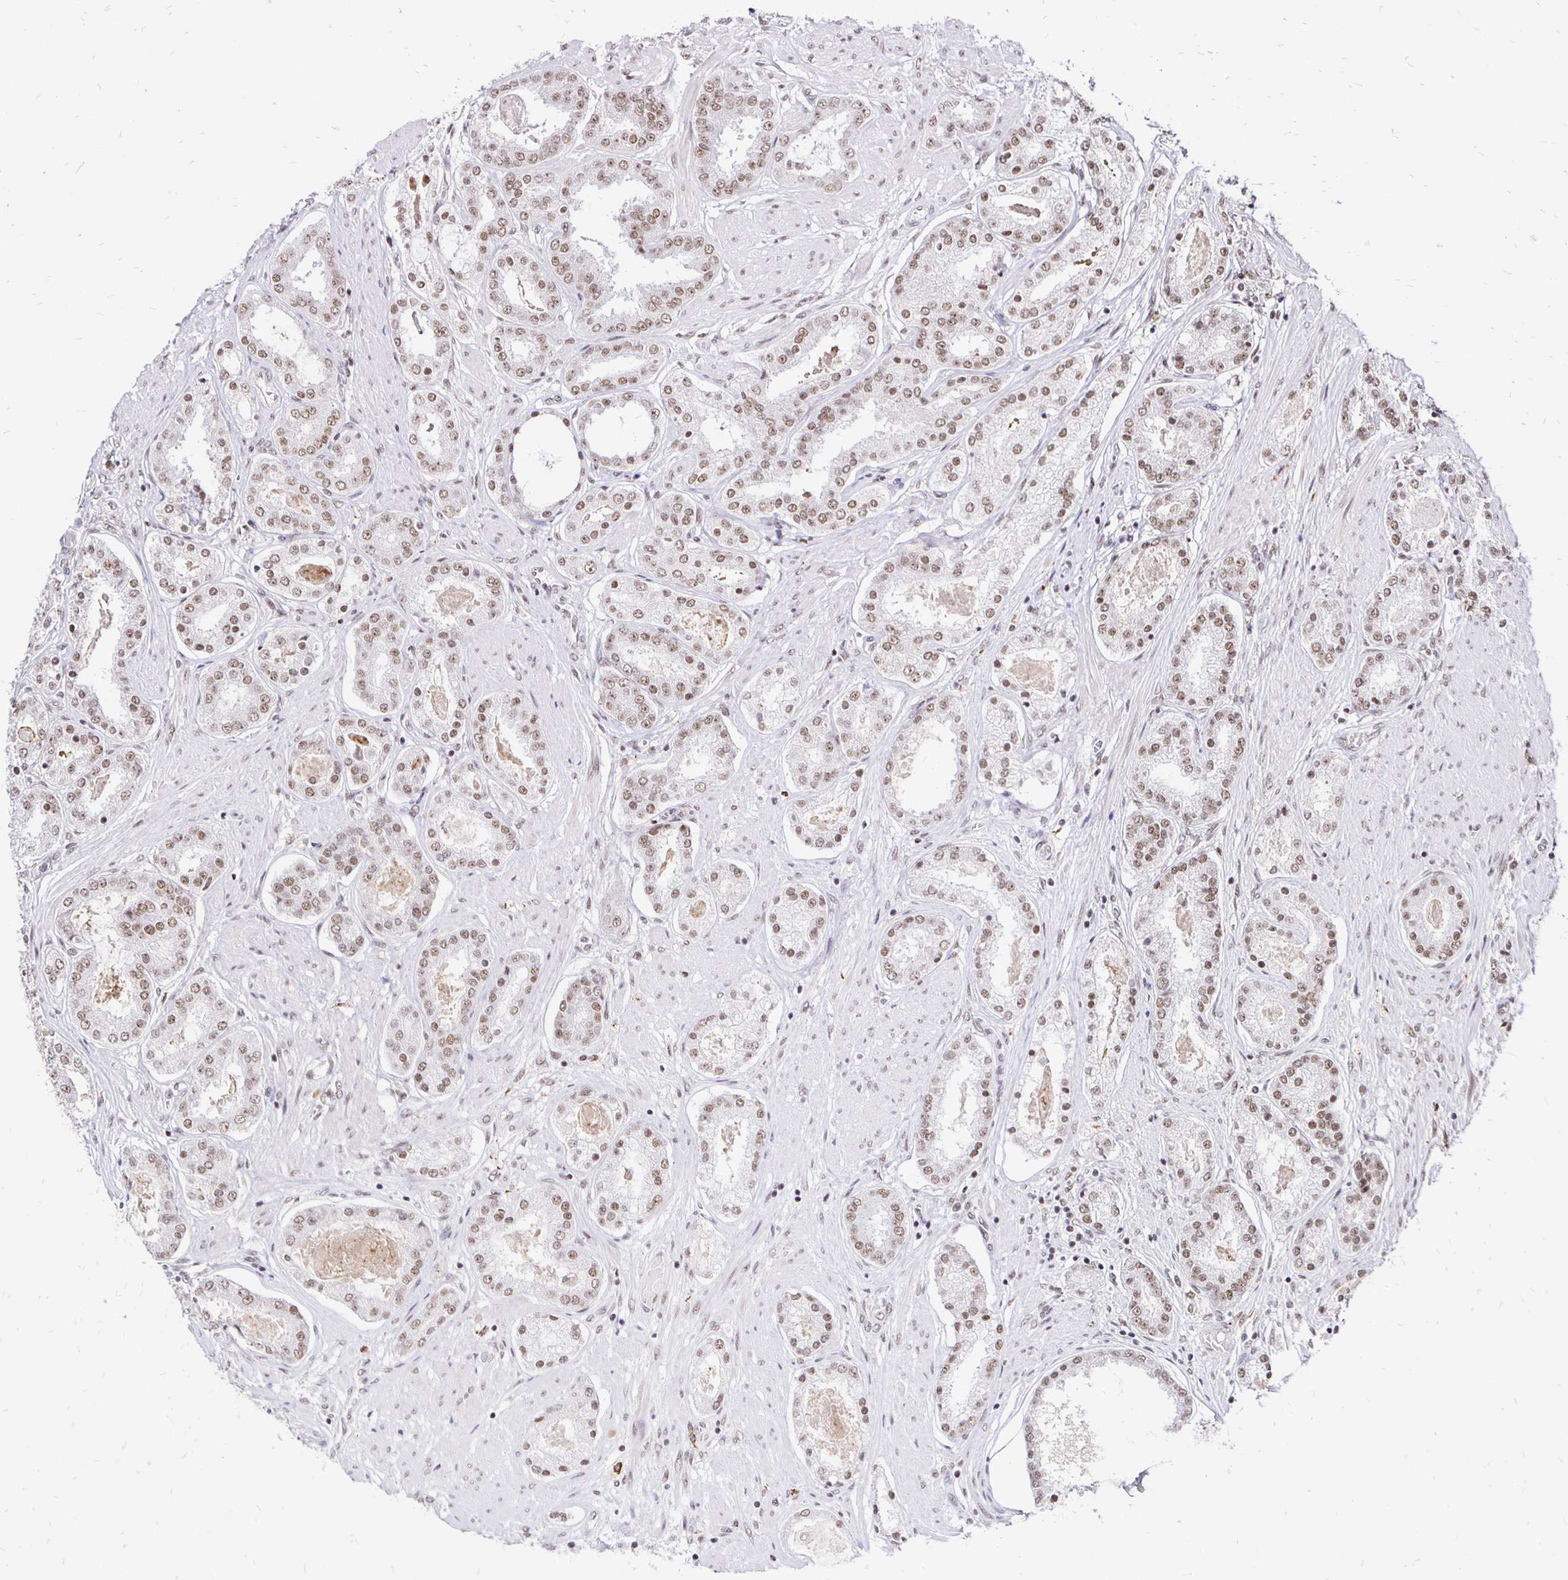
{"staining": {"intensity": "moderate", "quantity": ">75%", "location": "nuclear"}, "tissue": "prostate cancer", "cell_type": "Tumor cells", "image_type": "cancer", "snomed": [{"axis": "morphology", "description": "Adenocarcinoma, High grade"}, {"axis": "topography", "description": "Prostate"}], "caption": "The immunohistochemical stain shows moderate nuclear expression in tumor cells of prostate cancer tissue.", "gene": "SIN3A", "patient": {"sex": "male", "age": 63}}